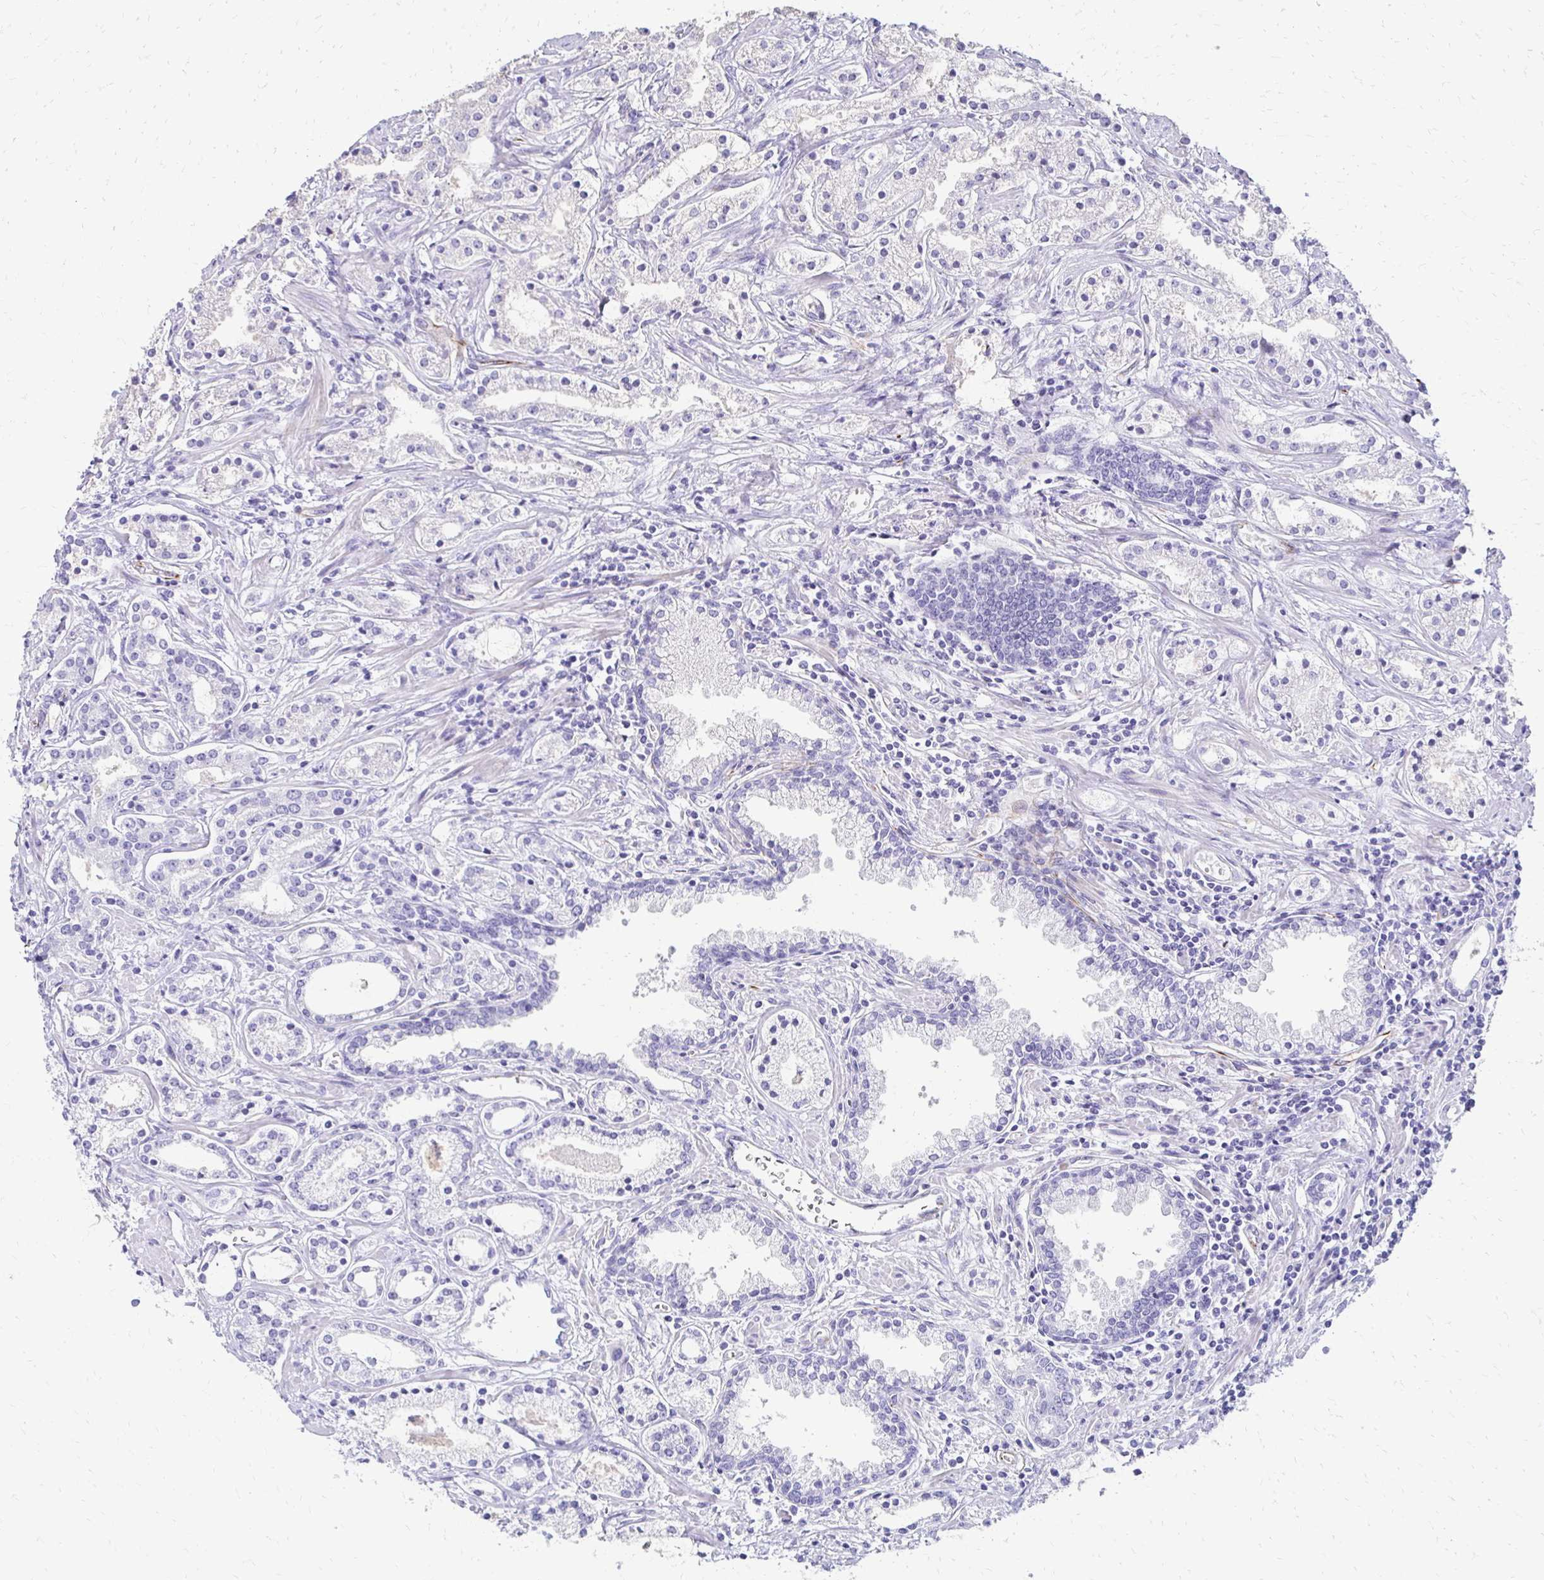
{"staining": {"intensity": "negative", "quantity": "none", "location": "none"}, "tissue": "prostate cancer", "cell_type": "Tumor cells", "image_type": "cancer", "snomed": [{"axis": "morphology", "description": "Adenocarcinoma, Medium grade"}, {"axis": "topography", "description": "Prostate"}], "caption": "This is a micrograph of immunohistochemistry staining of prostate cancer, which shows no staining in tumor cells.", "gene": "TMEM54", "patient": {"sex": "male", "age": 57}}